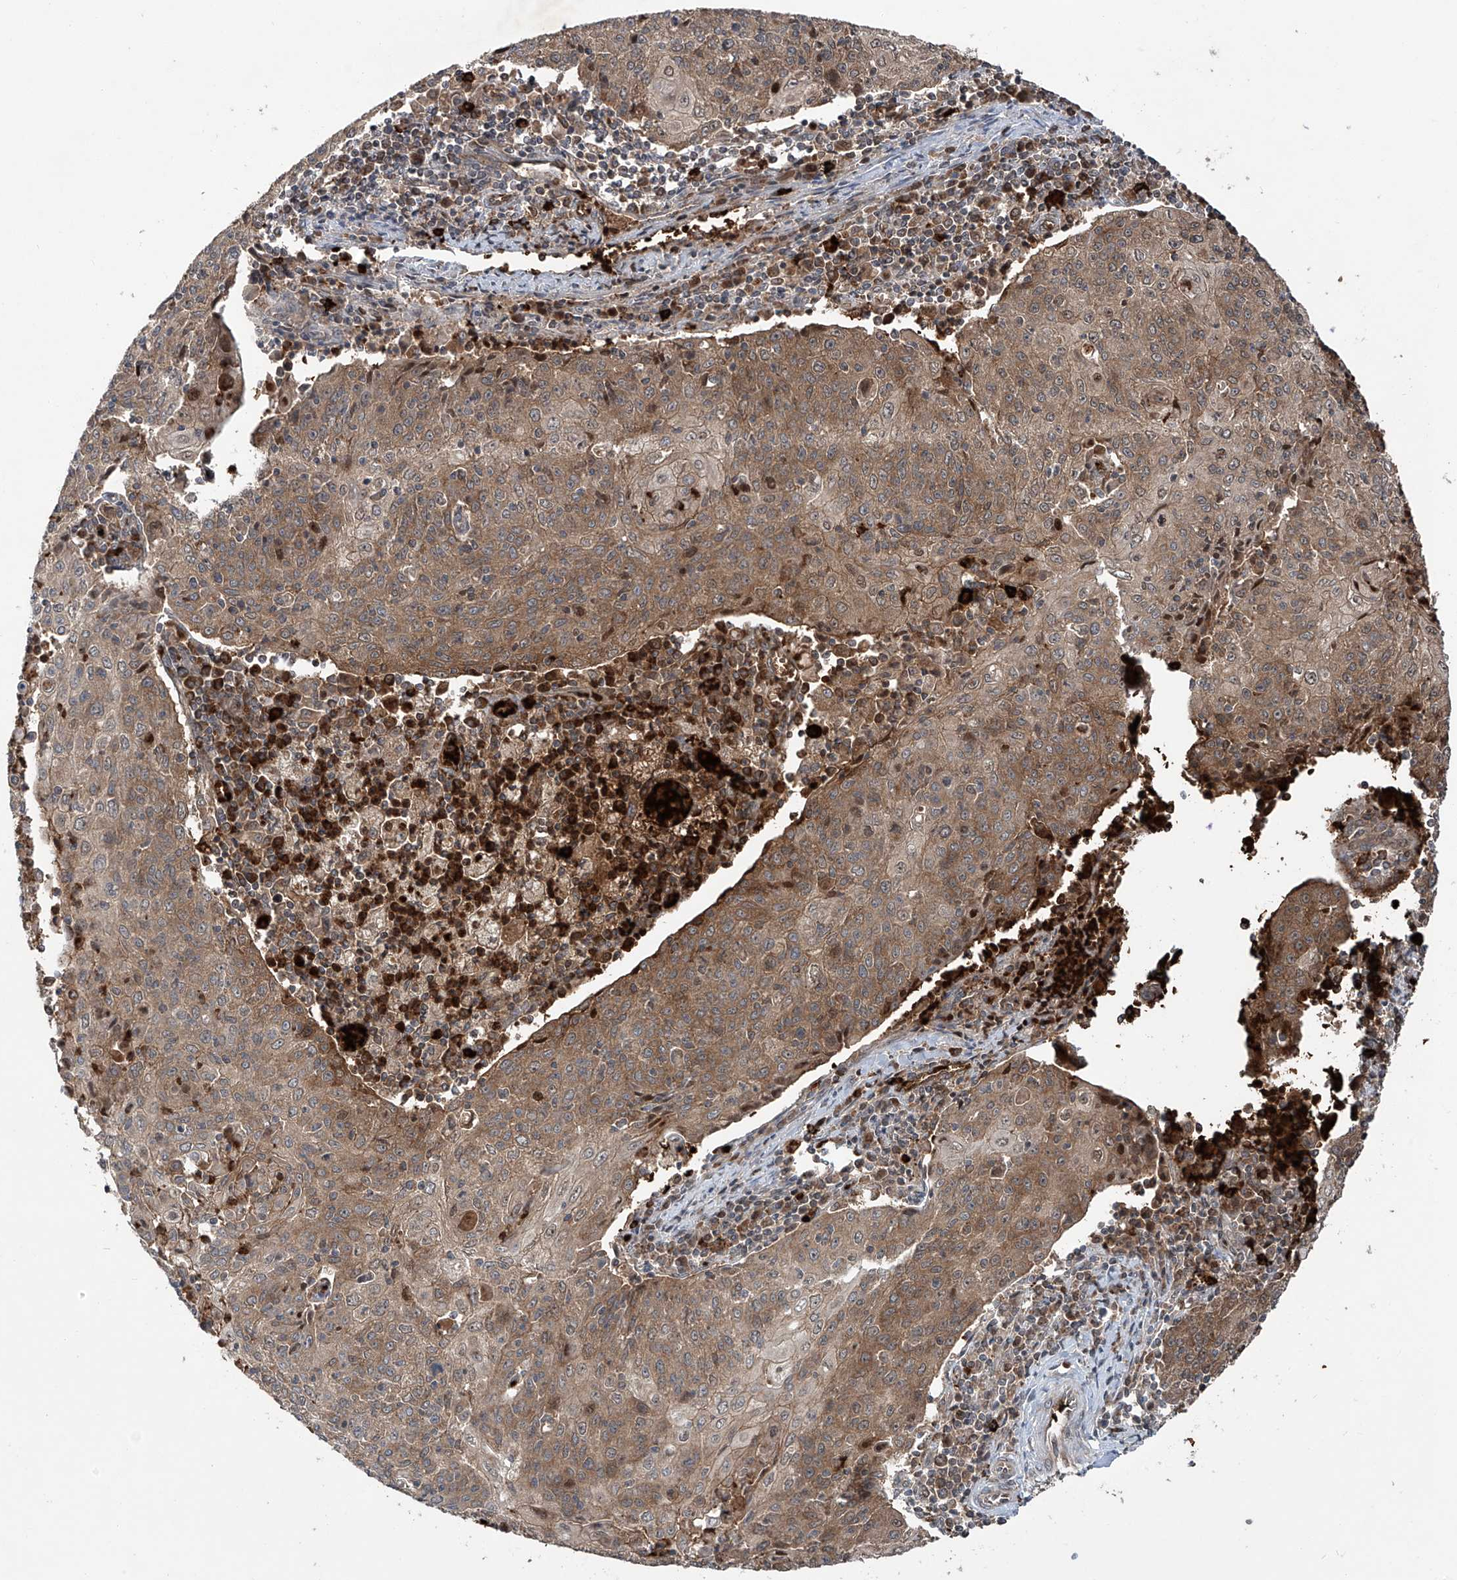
{"staining": {"intensity": "weak", "quantity": "25%-75%", "location": "cytoplasmic/membranous"}, "tissue": "cervical cancer", "cell_type": "Tumor cells", "image_type": "cancer", "snomed": [{"axis": "morphology", "description": "Squamous cell carcinoma, NOS"}, {"axis": "topography", "description": "Cervix"}], "caption": "Human cervical squamous cell carcinoma stained for a protein (brown) displays weak cytoplasmic/membranous positive positivity in approximately 25%-75% of tumor cells.", "gene": "ZDHHC9", "patient": {"sex": "female", "age": 48}}